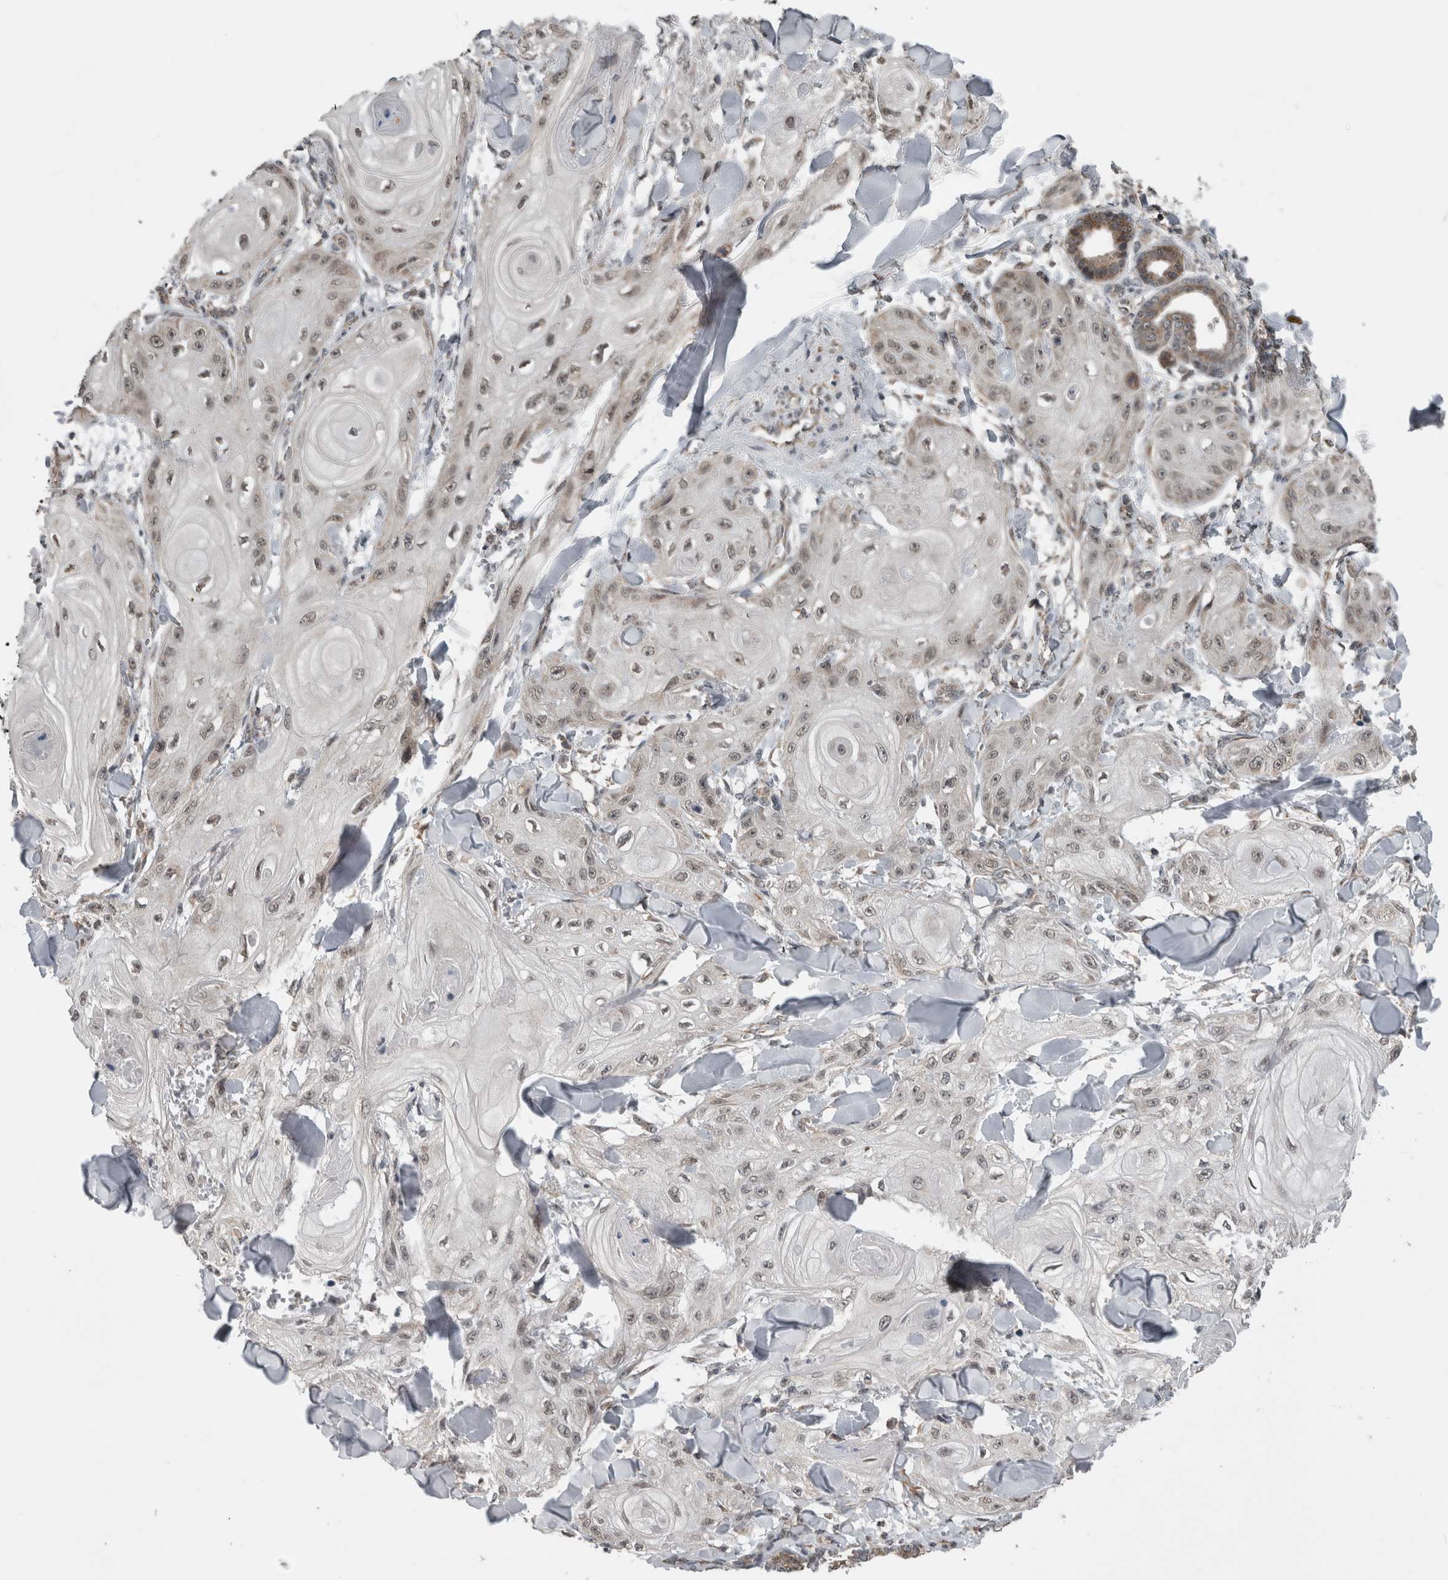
{"staining": {"intensity": "weak", "quantity": "<25%", "location": "cytoplasmic/membranous,nuclear"}, "tissue": "skin cancer", "cell_type": "Tumor cells", "image_type": "cancer", "snomed": [{"axis": "morphology", "description": "Squamous cell carcinoma, NOS"}, {"axis": "topography", "description": "Skin"}], "caption": "An immunohistochemistry (IHC) image of skin cancer (squamous cell carcinoma) is shown. There is no staining in tumor cells of skin cancer (squamous cell carcinoma). The staining is performed using DAB (3,3'-diaminobenzidine) brown chromogen with nuclei counter-stained in using hematoxylin.", "gene": "ENY2", "patient": {"sex": "male", "age": 74}}